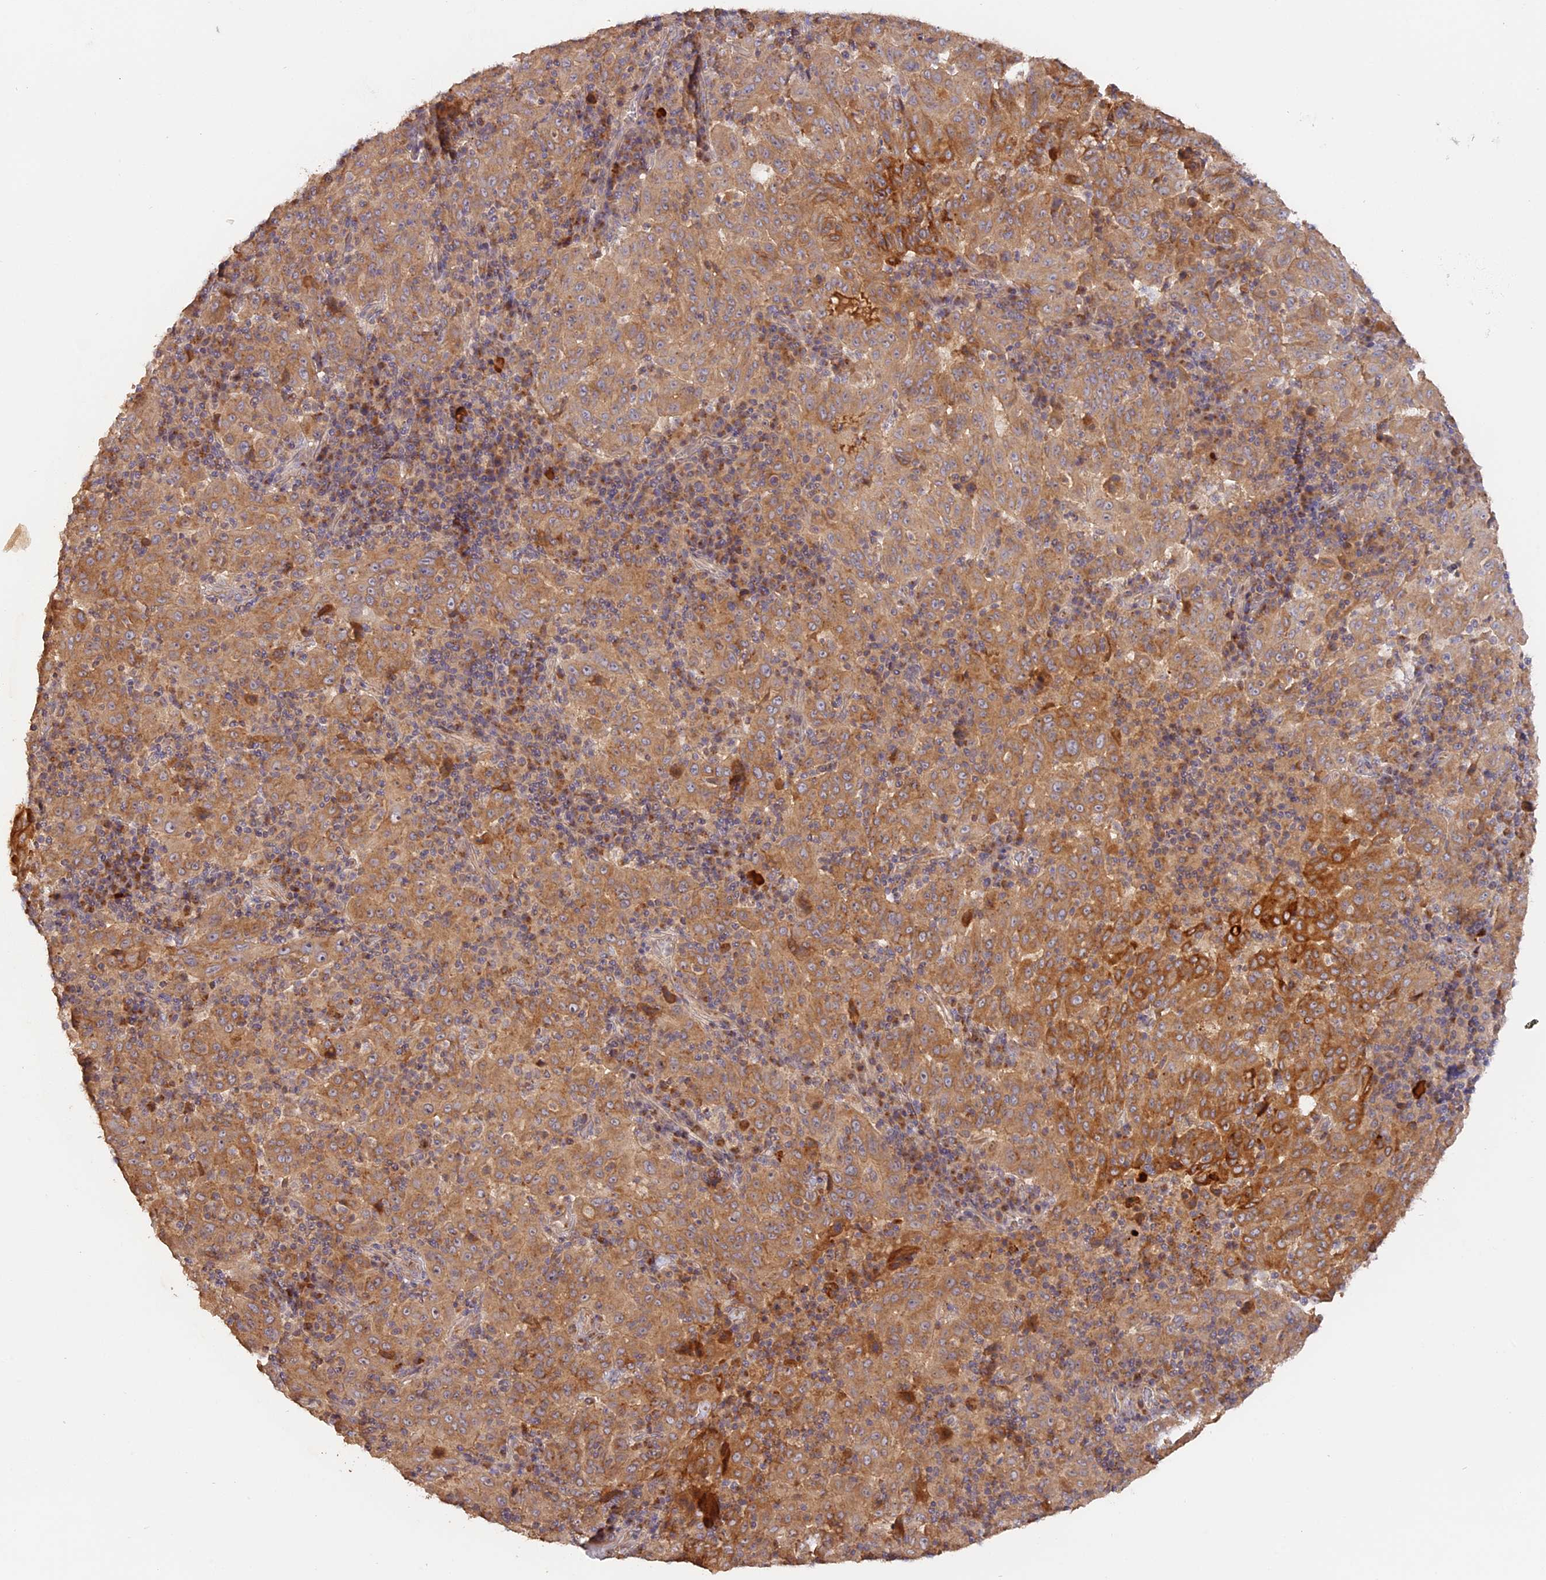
{"staining": {"intensity": "strong", "quantity": ">75%", "location": "cytoplasmic/membranous"}, "tissue": "pancreatic cancer", "cell_type": "Tumor cells", "image_type": "cancer", "snomed": [{"axis": "morphology", "description": "Adenocarcinoma, NOS"}, {"axis": "topography", "description": "Pancreas"}], "caption": "Protein expression analysis of pancreatic cancer demonstrates strong cytoplasmic/membranous positivity in about >75% of tumor cells.", "gene": "TANGO6", "patient": {"sex": "male", "age": 63}}